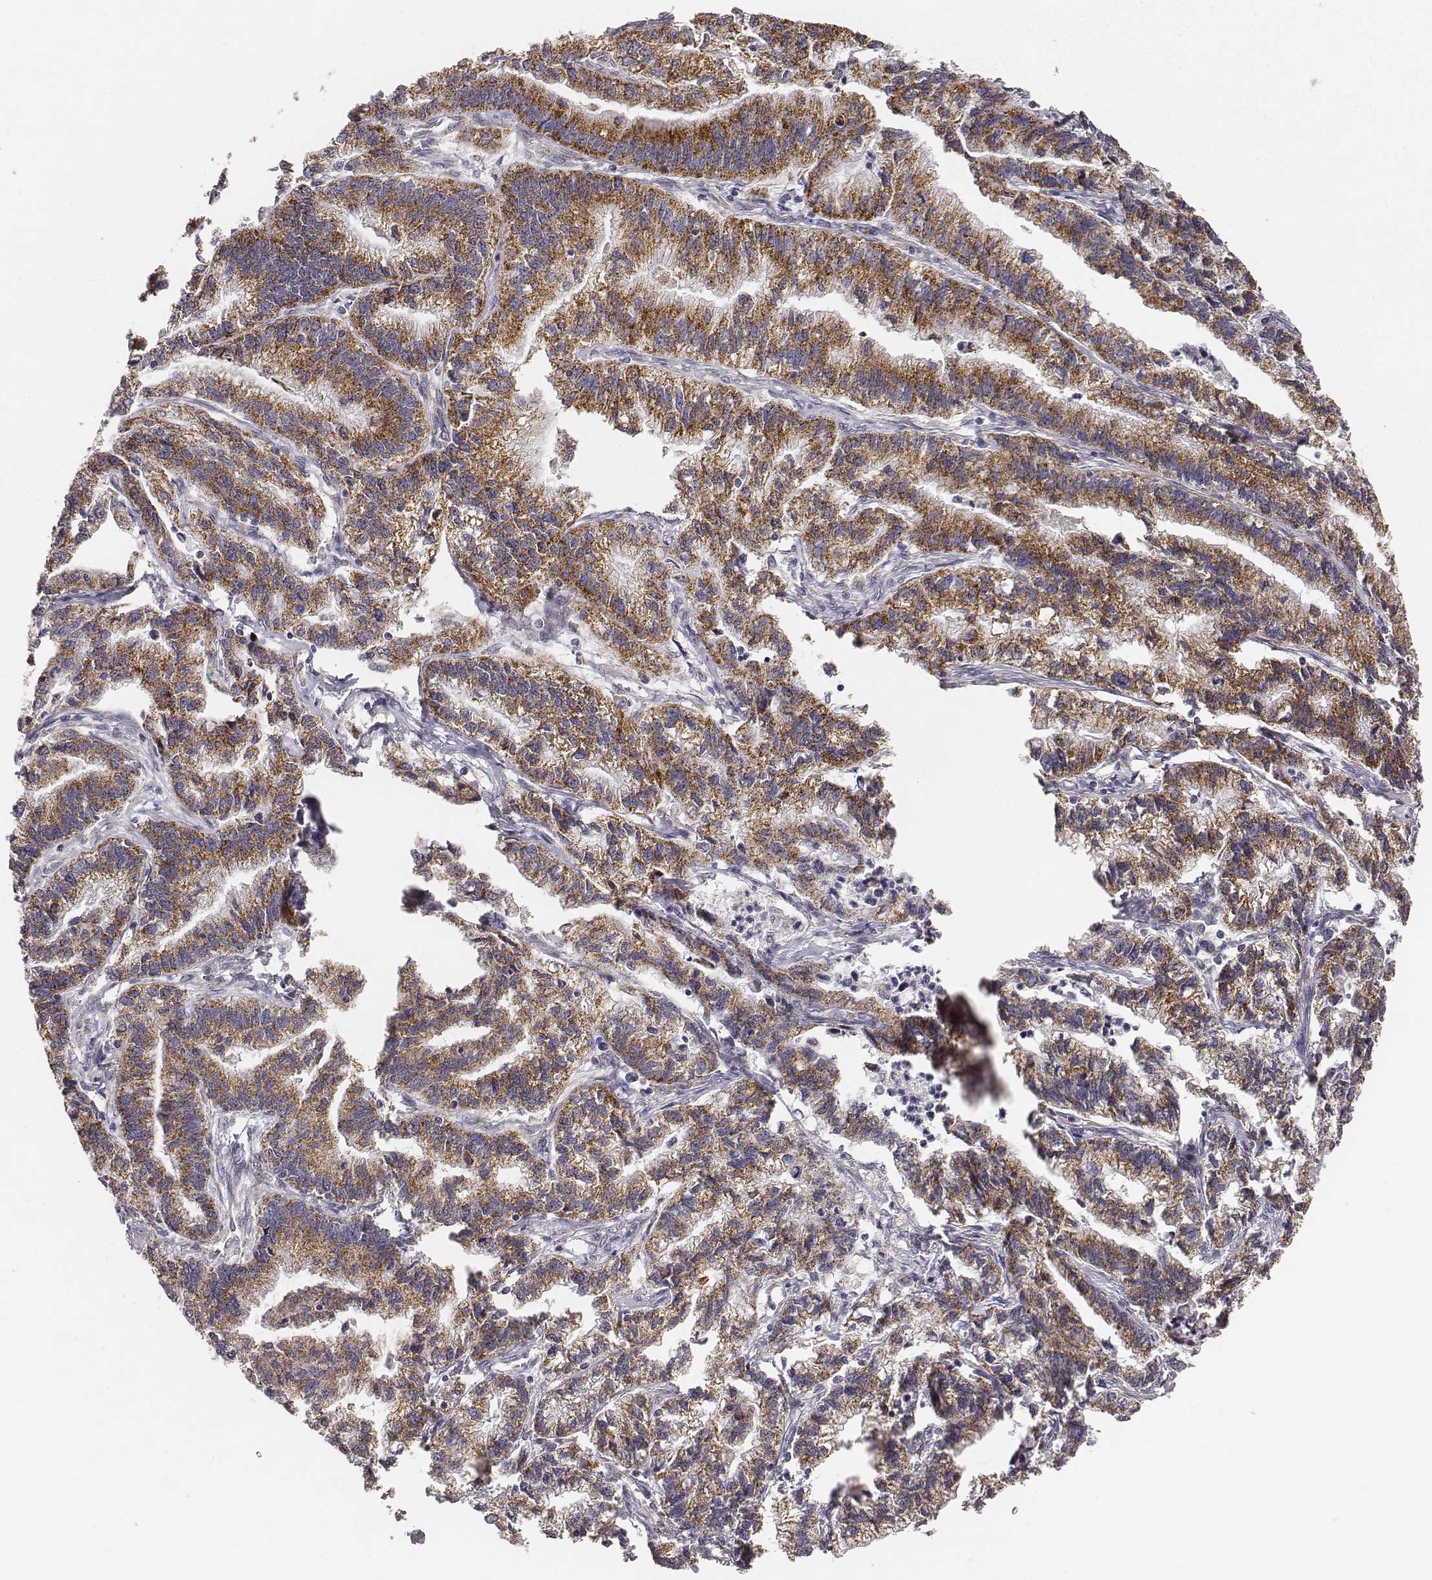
{"staining": {"intensity": "moderate", "quantity": ">75%", "location": "cytoplasmic/membranous"}, "tissue": "stomach cancer", "cell_type": "Tumor cells", "image_type": "cancer", "snomed": [{"axis": "morphology", "description": "Adenocarcinoma, NOS"}, {"axis": "topography", "description": "Stomach"}], "caption": "Tumor cells show moderate cytoplasmic/membranous staining in about >75% of cells in stomach adenocarcinoma.", "gene": "ABCD3", "patient": {"sex": "male", "age": 83}}